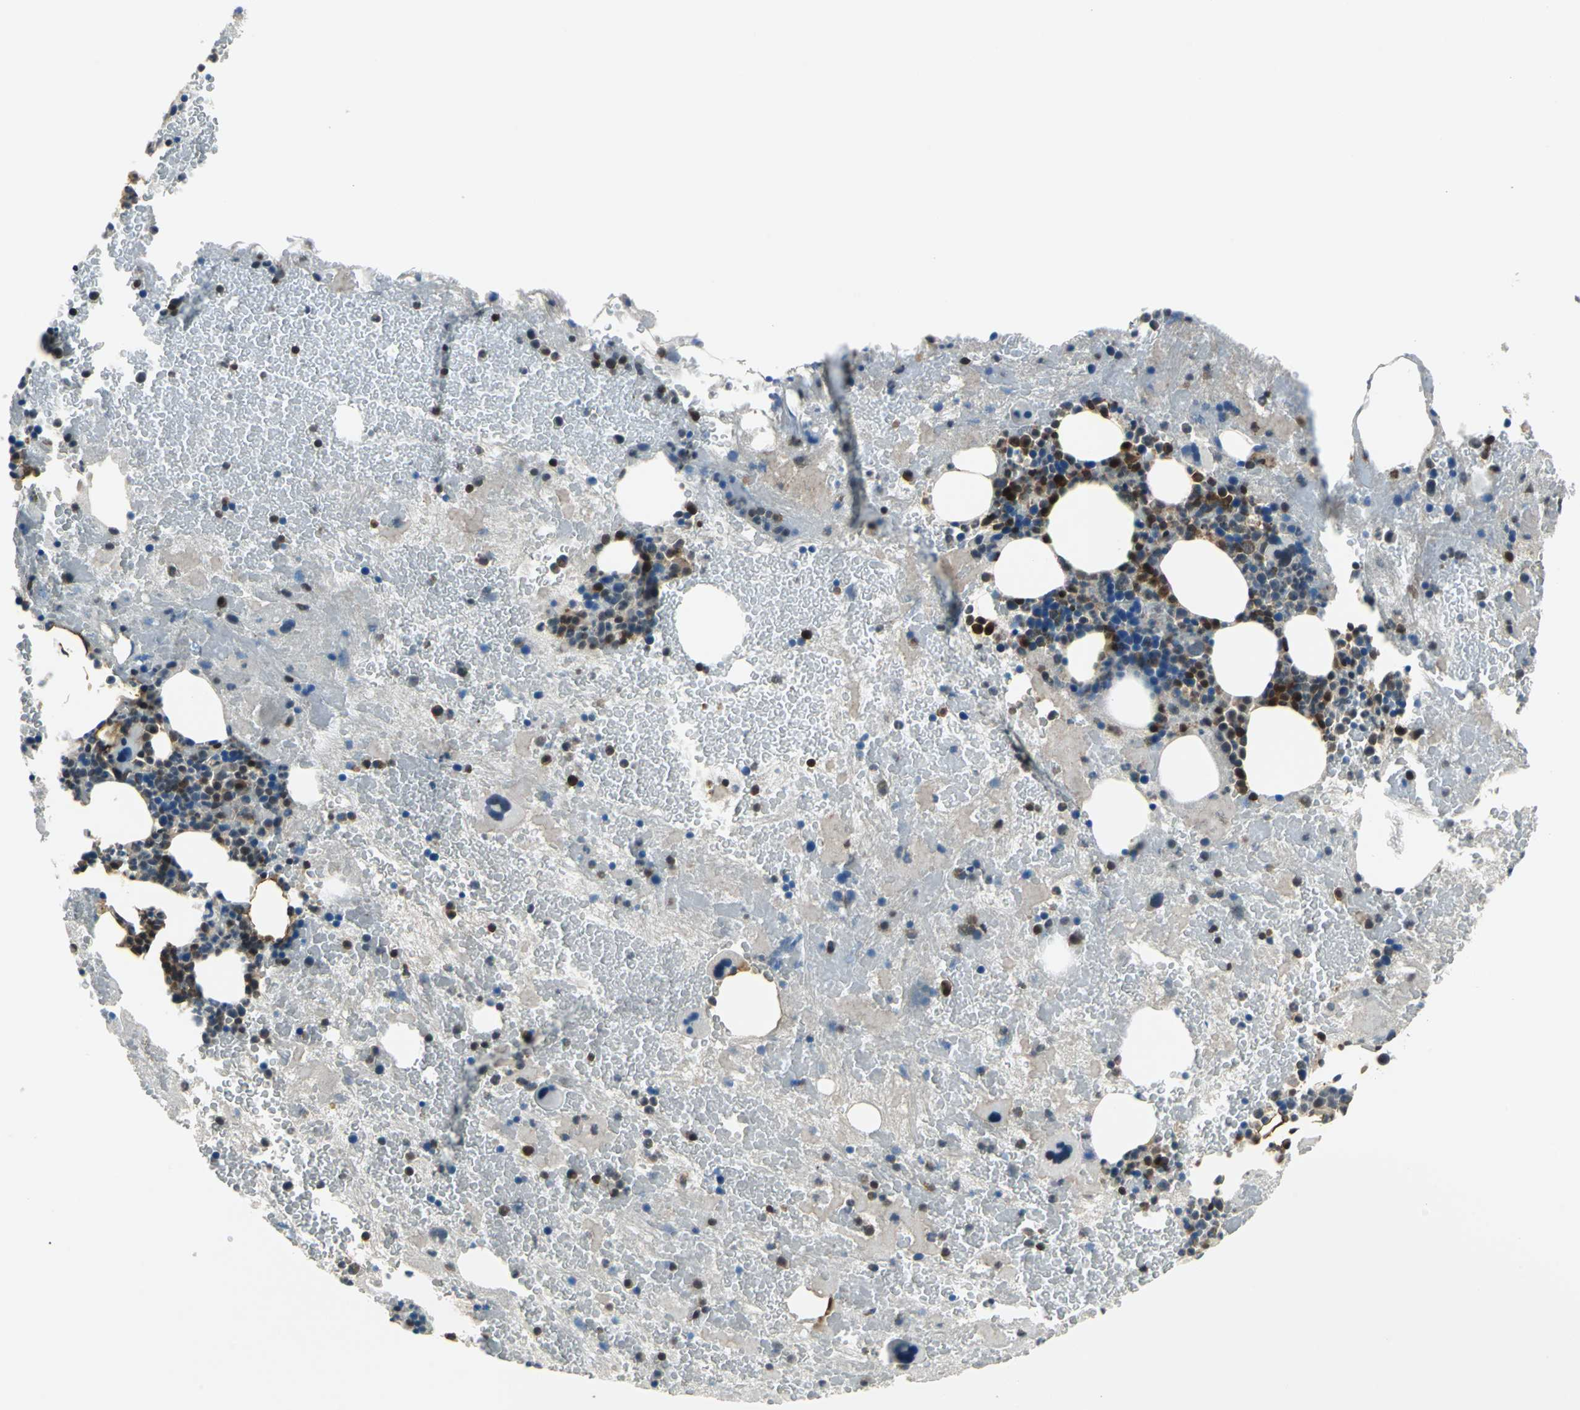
{"staining": {"intensity": "moderate", "quantity": "<25%", "location": "cytoplasmic/membranous,nuclear"}, "tissue": "bone marrow", "cell_type": "Hematopoietic cells", "image_type": "normal", "snomed": [{"axis": "morphology", "description": "Normal tissue, NOS"}, {"axis": "topography", "description": "Bone marrow"}], "caption": "Immunohistochemistry of benign bone marrow displays low levels of moderate cytoplasmic/membranous,nuclear positivity in about <25% of hematopoietic cells.", "gene": "PSME1", "patient": {"sex": "male", "age": 76}}